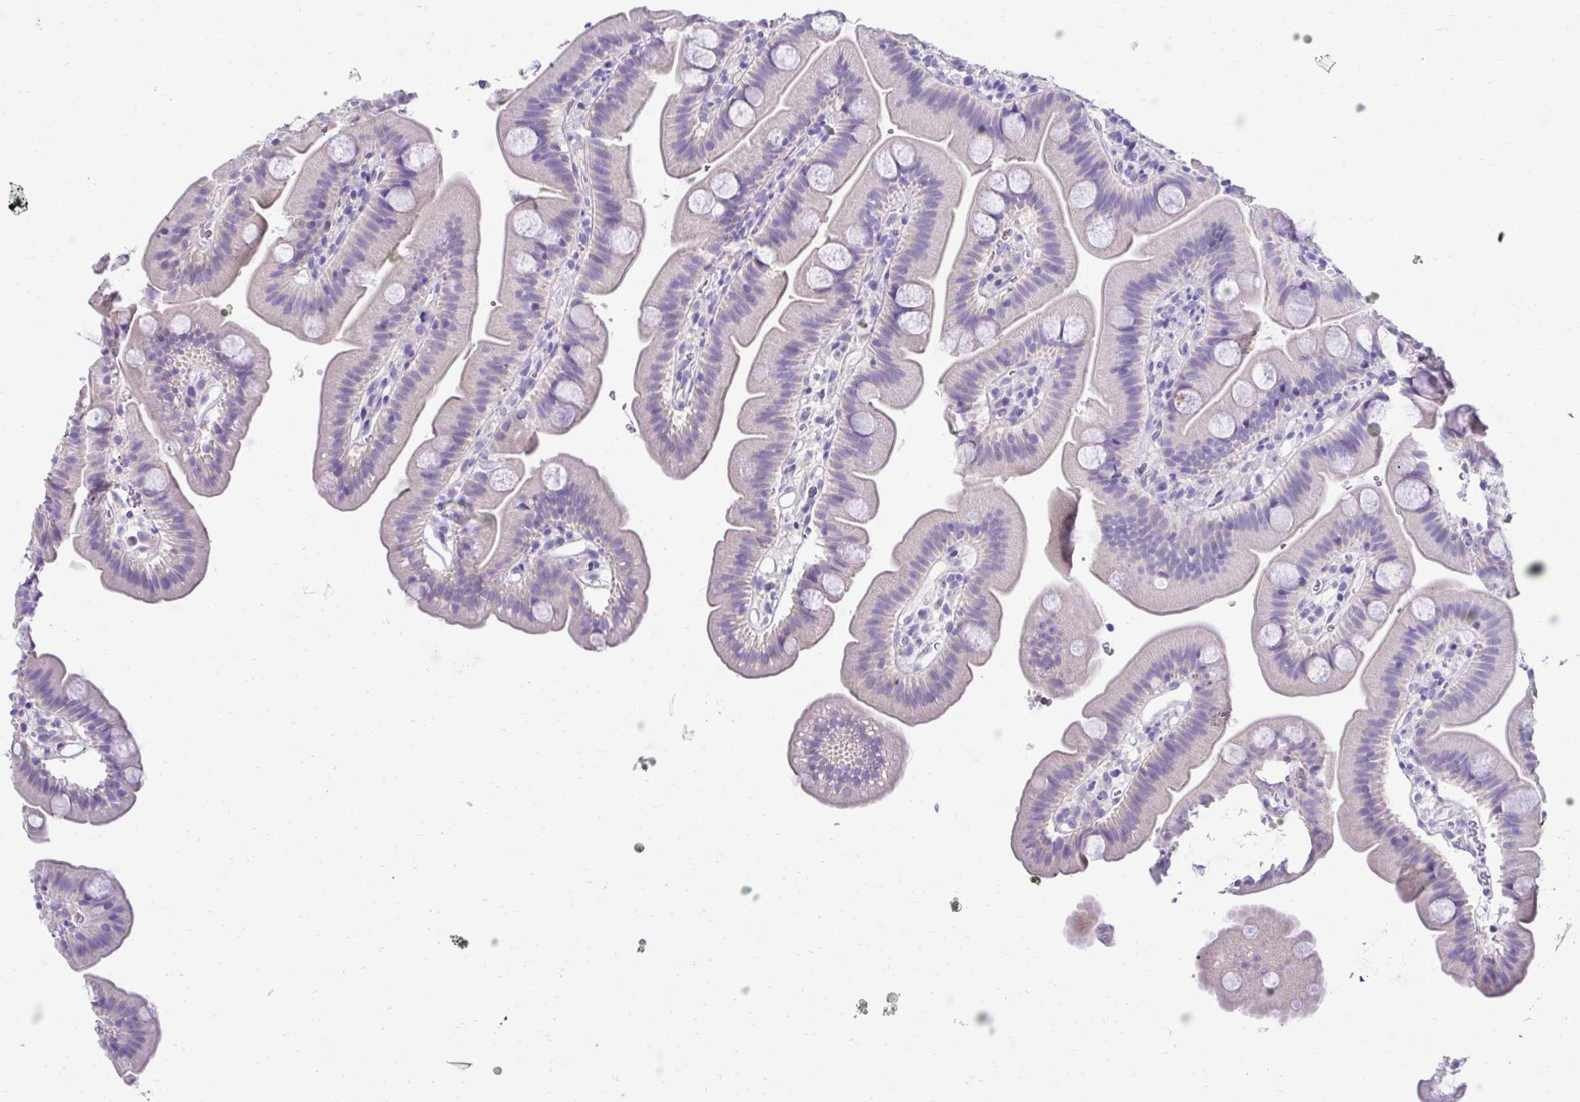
{"staining": {"intensity": "negative", "quantity": "none", "location": "none"}, "tissue": "small intestine", "cell_type": "Glandular cells", "image_type": "normal", "snomed": [{"axis": "morphology", "description": "Normal tissue, NOS"}, {"axis": "topography", "description": "Small intestine"}], "caption": "Protein analysis of normal small intestine reveals no significant positivity in glandular cells. (Stains: DAB IHC with hematoxylin counter stain, Microscopy: brightfield microscopy at high magnification).", "gene": "TMCO5A", "patient": {"sex": "female", "age": 68}}